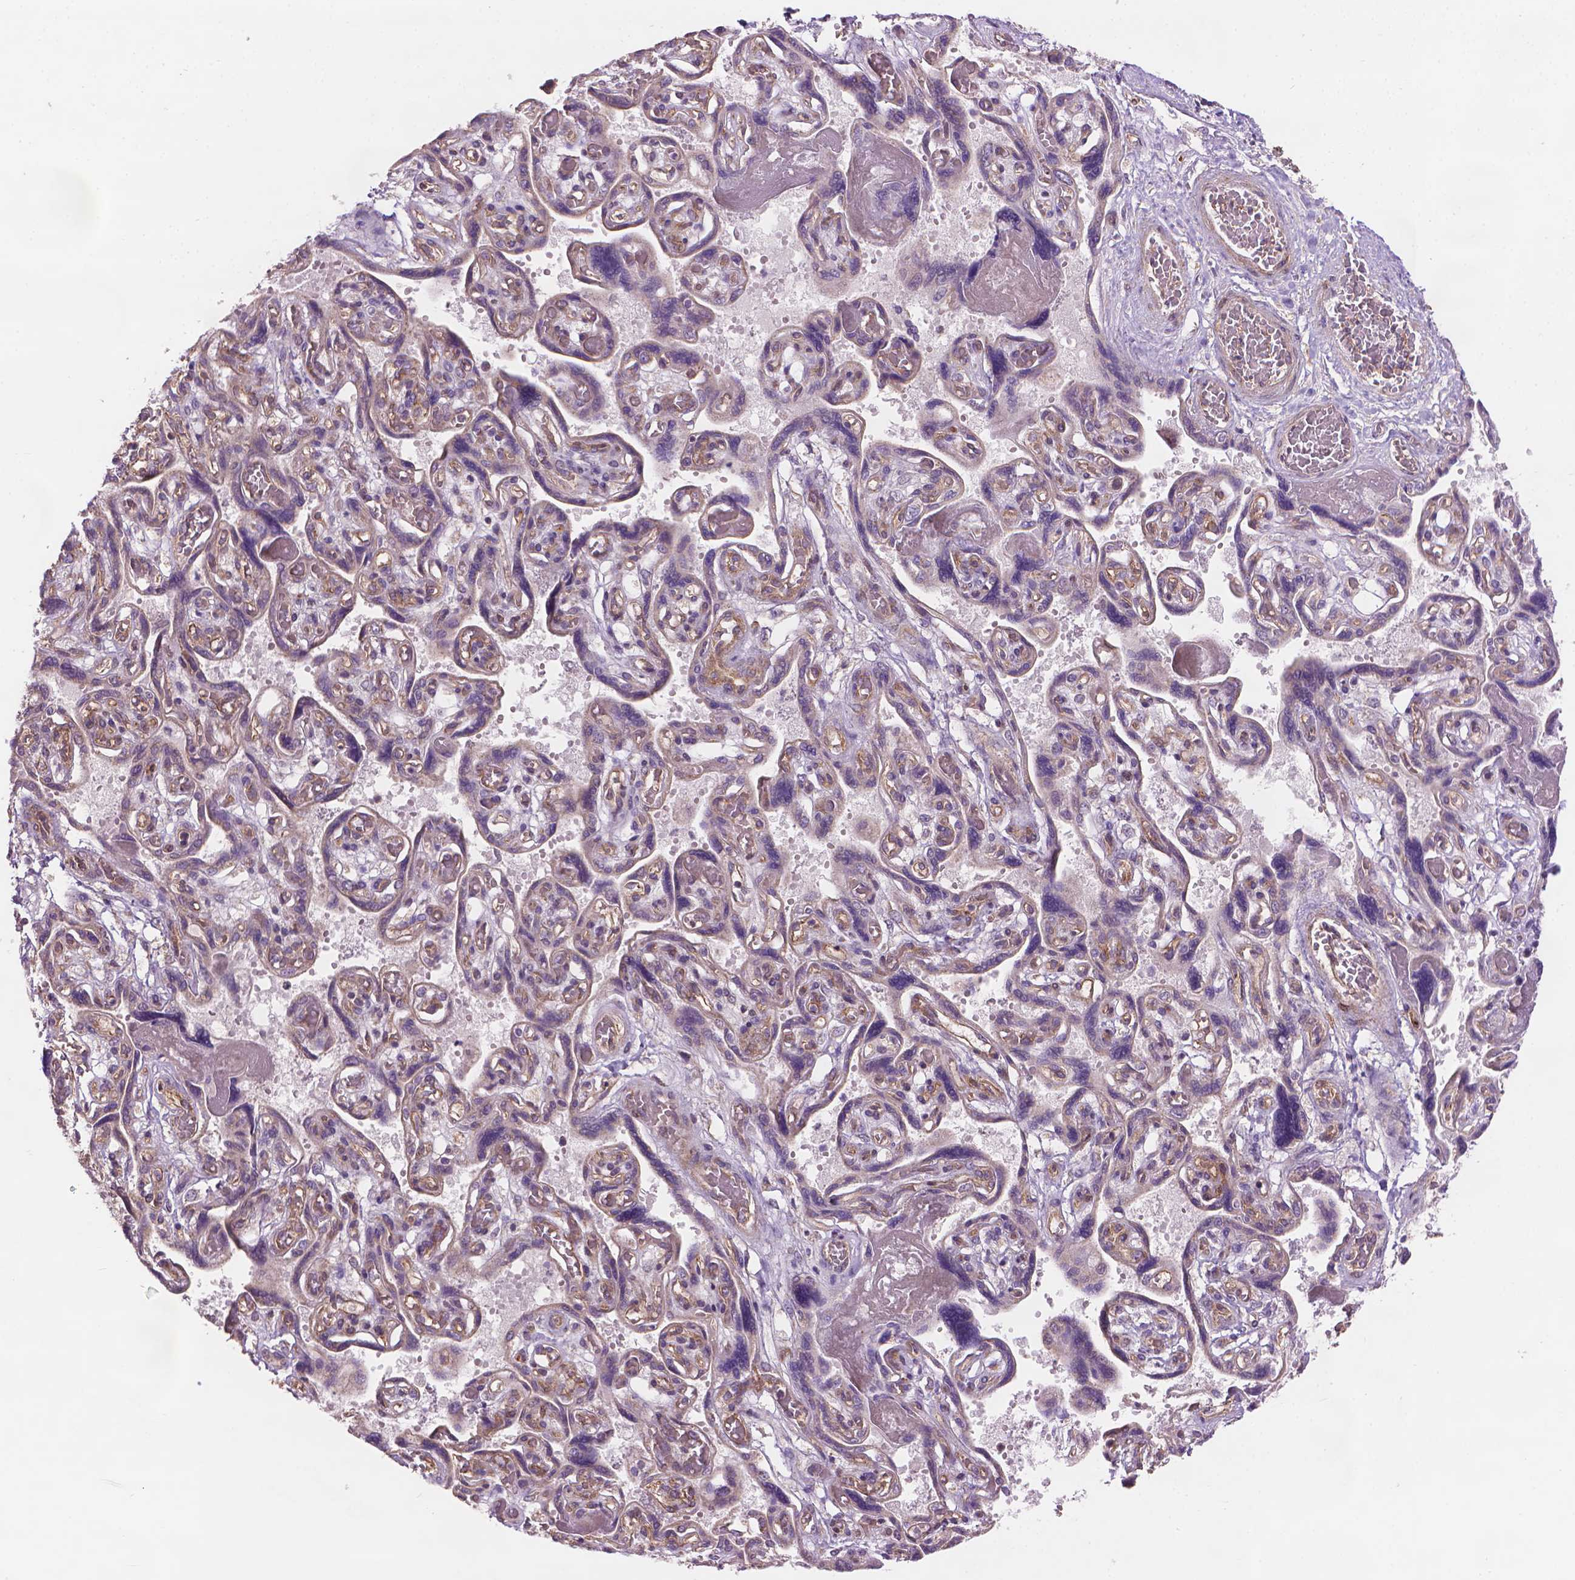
{"staining": {"intensity": "weak", "quantity": "<25%", "location": "cytoplasmic/membranous"}, "tissue": "placenta", "cell_type": "Decidual cells", "image_type": "normal", "snomed": [{"axis": "morphology", "description": "Normal tissue, NOS"}, {"axis": "topography", "description": "Placenta"}], "caption": "A micrograph of placenta stained for a protein shows no brown staining in decidual cells.", "gene": "TTC29", "patient": {"sex": "female", "age": 32}}